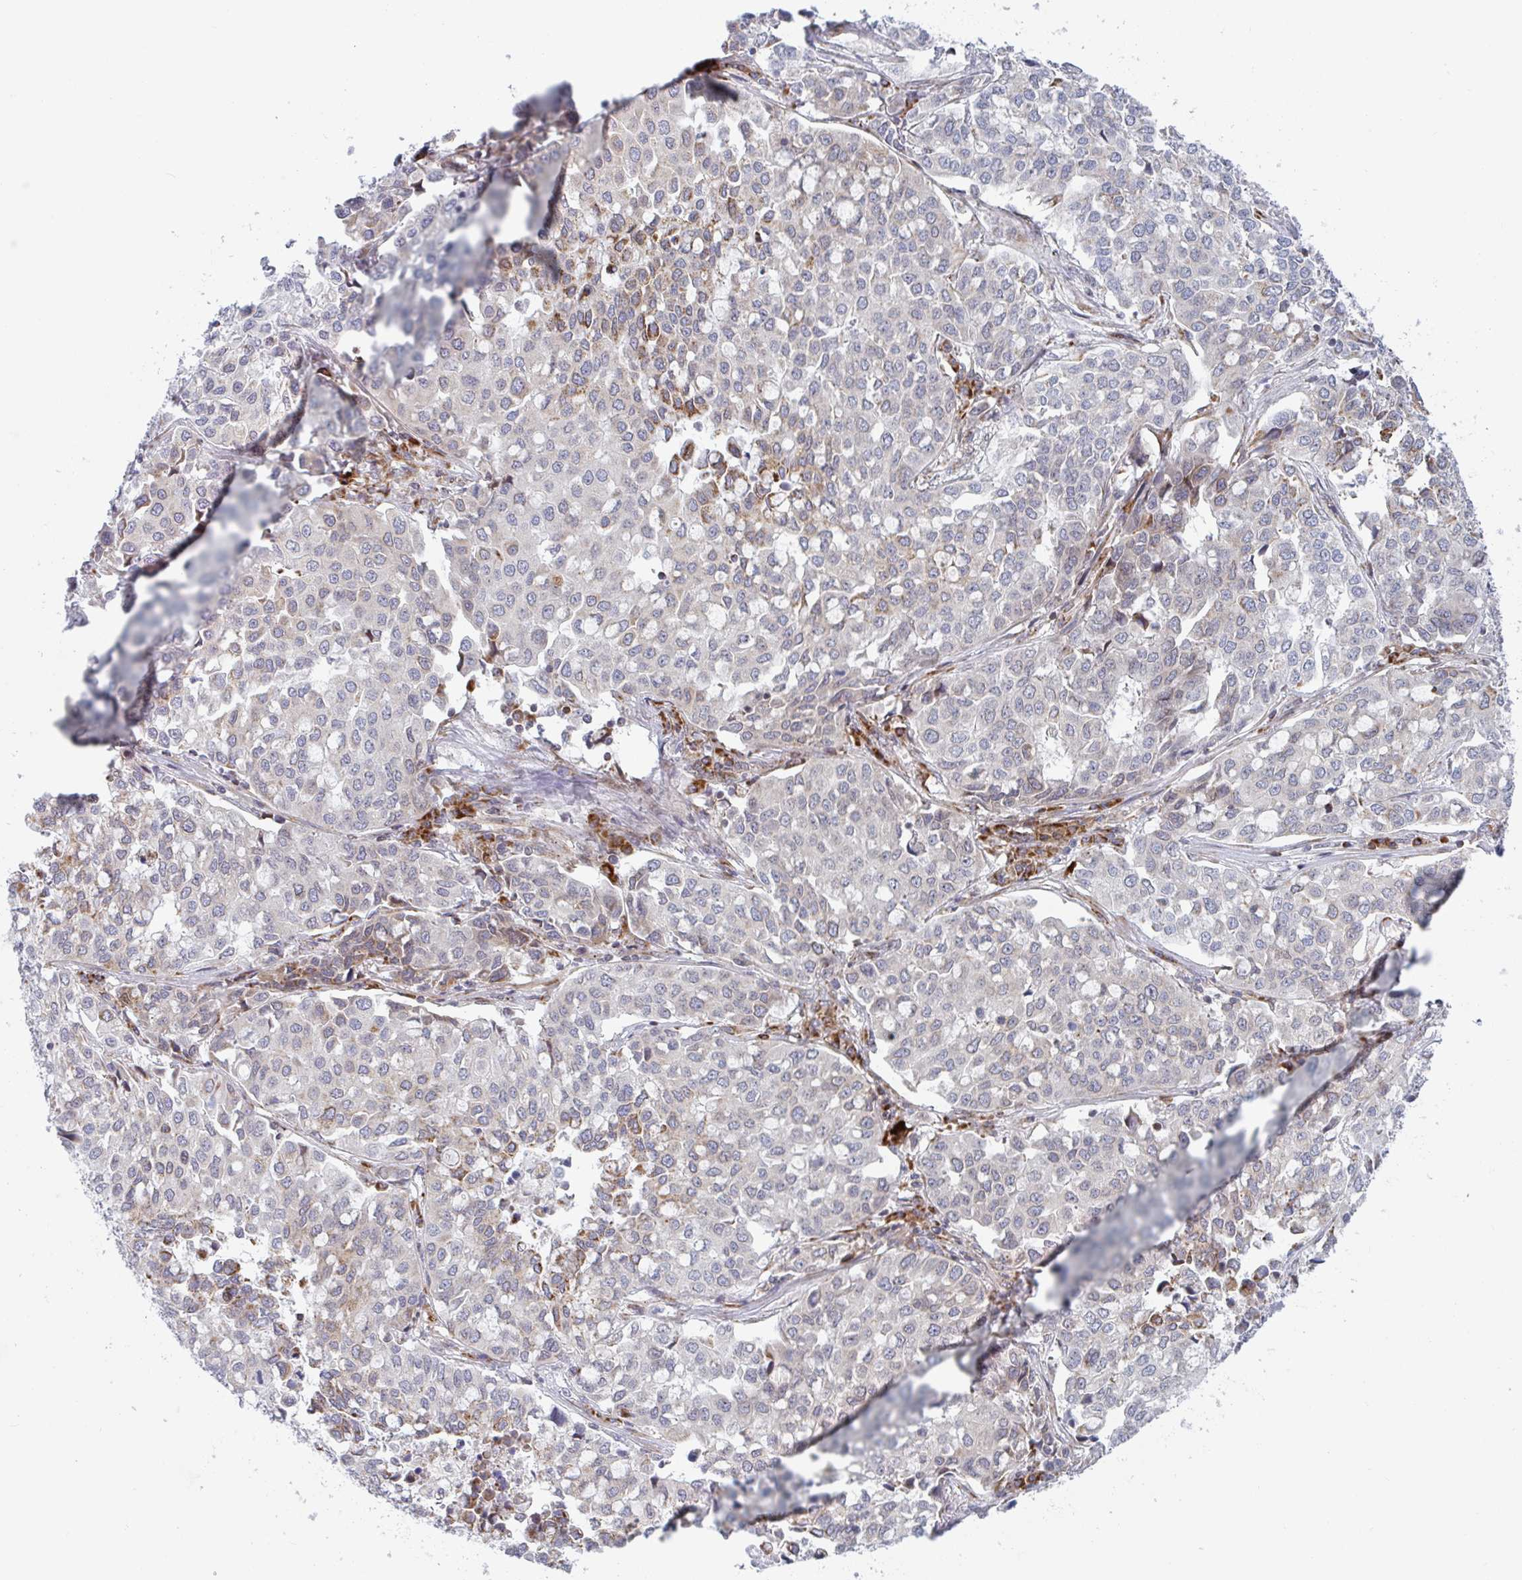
{"staining": {"intensity": "moderate", "quantity": "<25%", "location": "cytoplasmic/membranous"}, "tissue": "lung cancer", "cell_type": "Tumor cells", "image_type": "cancer", "snomed": [{"axis": "morphology", "description": "Adenocarcinoma, NOS"}, {"axis": "morphology", "description": "Adenocarcinoma, metastatic, NOS"}, {"axis": "topography", "description": "Lymph node"}, {"axis": "topography", "description": "Lung"}], "caption": "This is an image of immunohistochemistry (IHC) staining of lung adenocarcinoma, which shows moderate positivity in the cytoplasmic/membranous of tumor cells.", "gene": "PRKCH", "patient": {"sex": "female", "age": 65}}